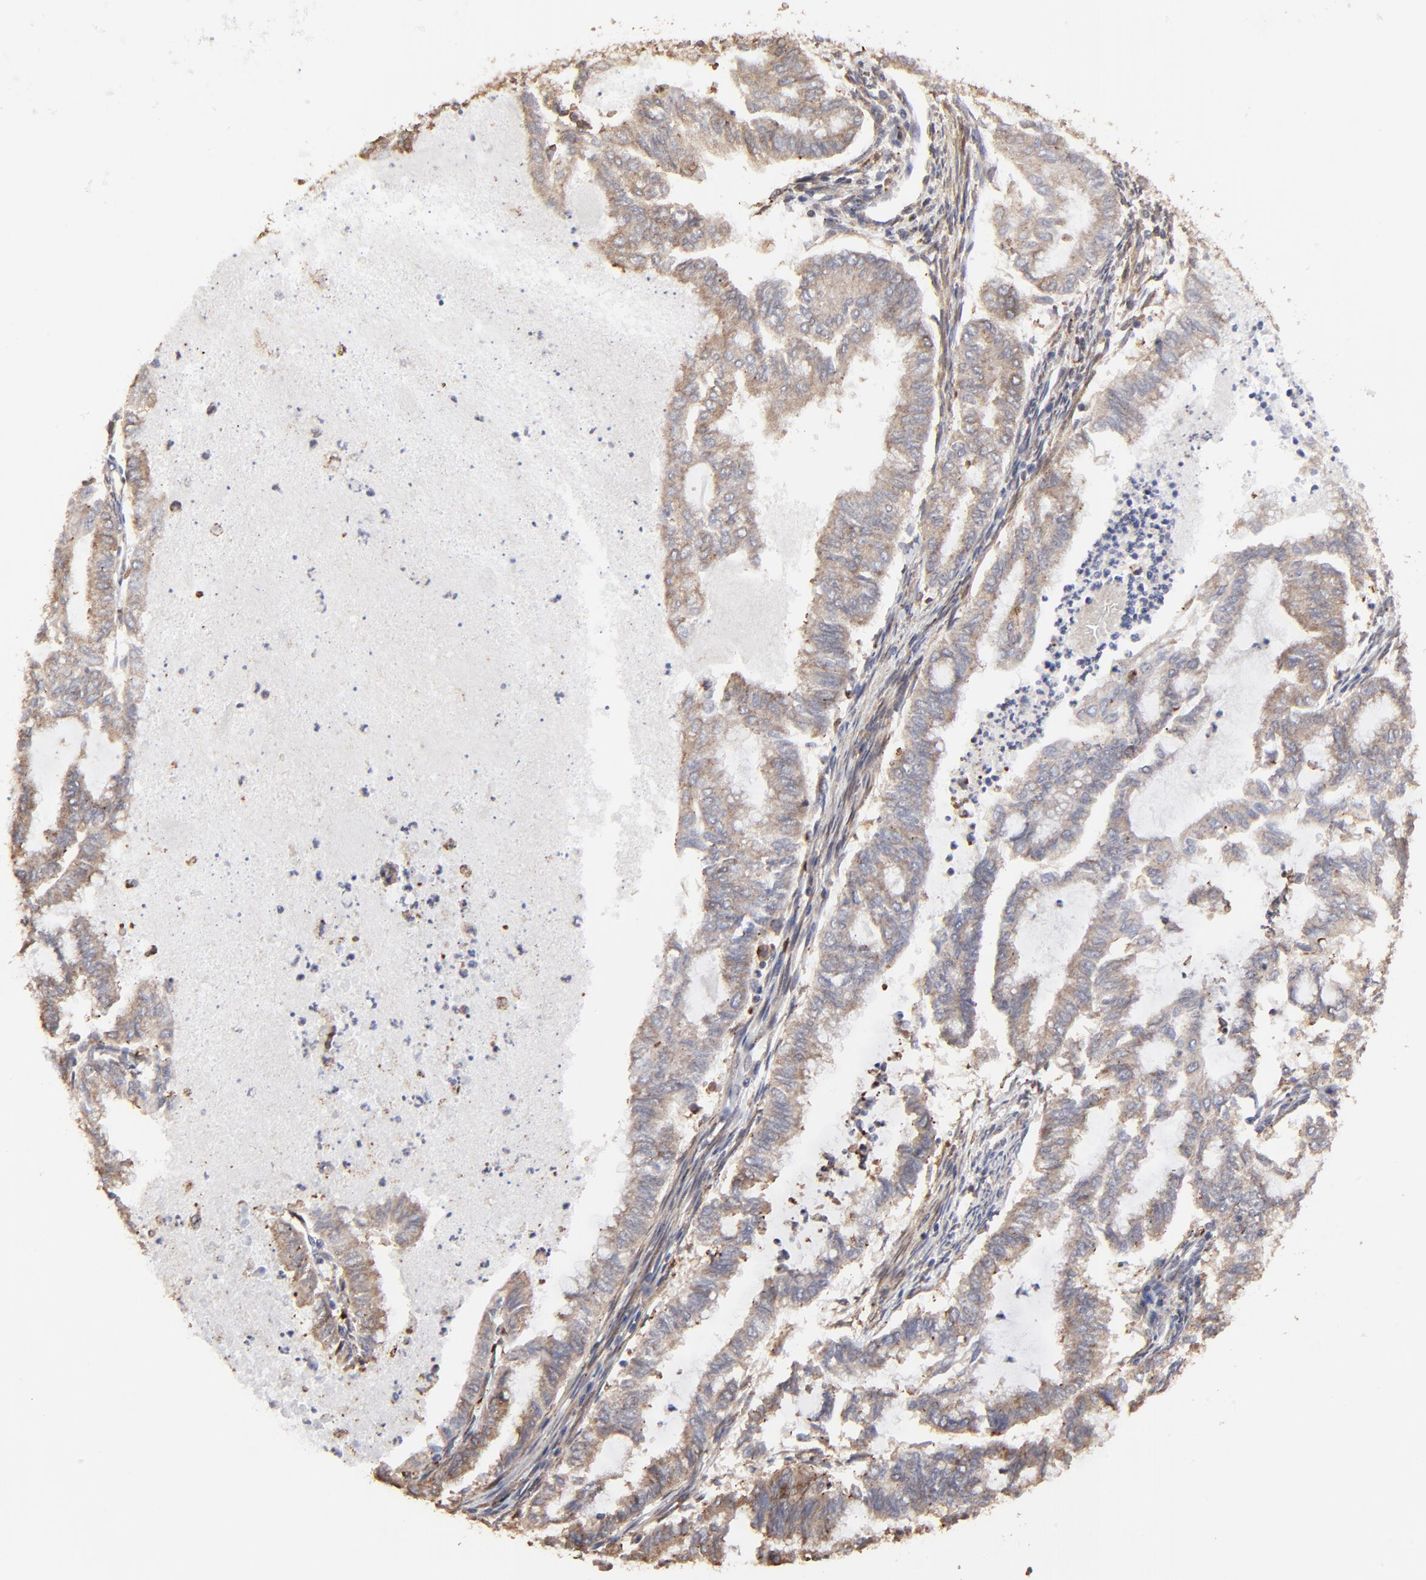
{"staining": {"intensity": "weak", "quantity": "25%-75%", "location": "cytoplasmic/membranous"}, "tissue": "endometrial cancer", "cell_type": "Tumor cells", "image_type": "cancer", "snomed": [{"axis": "morphology", "description": "Adenocarcinoma, NOS"}, {"axis": "topography", "description": "Endometrium"}], "caption": "Endometrial cancer (adenocarcinoma) stained with DAB (3,3'-diaminobenzidine) immunohistochemistry shows low levels of weak cytoplasmic/membranous positivity in about 25%-75% of tumor cells.", "gene": "ELP2", "patient": {"sex": "female", "age": 79}}